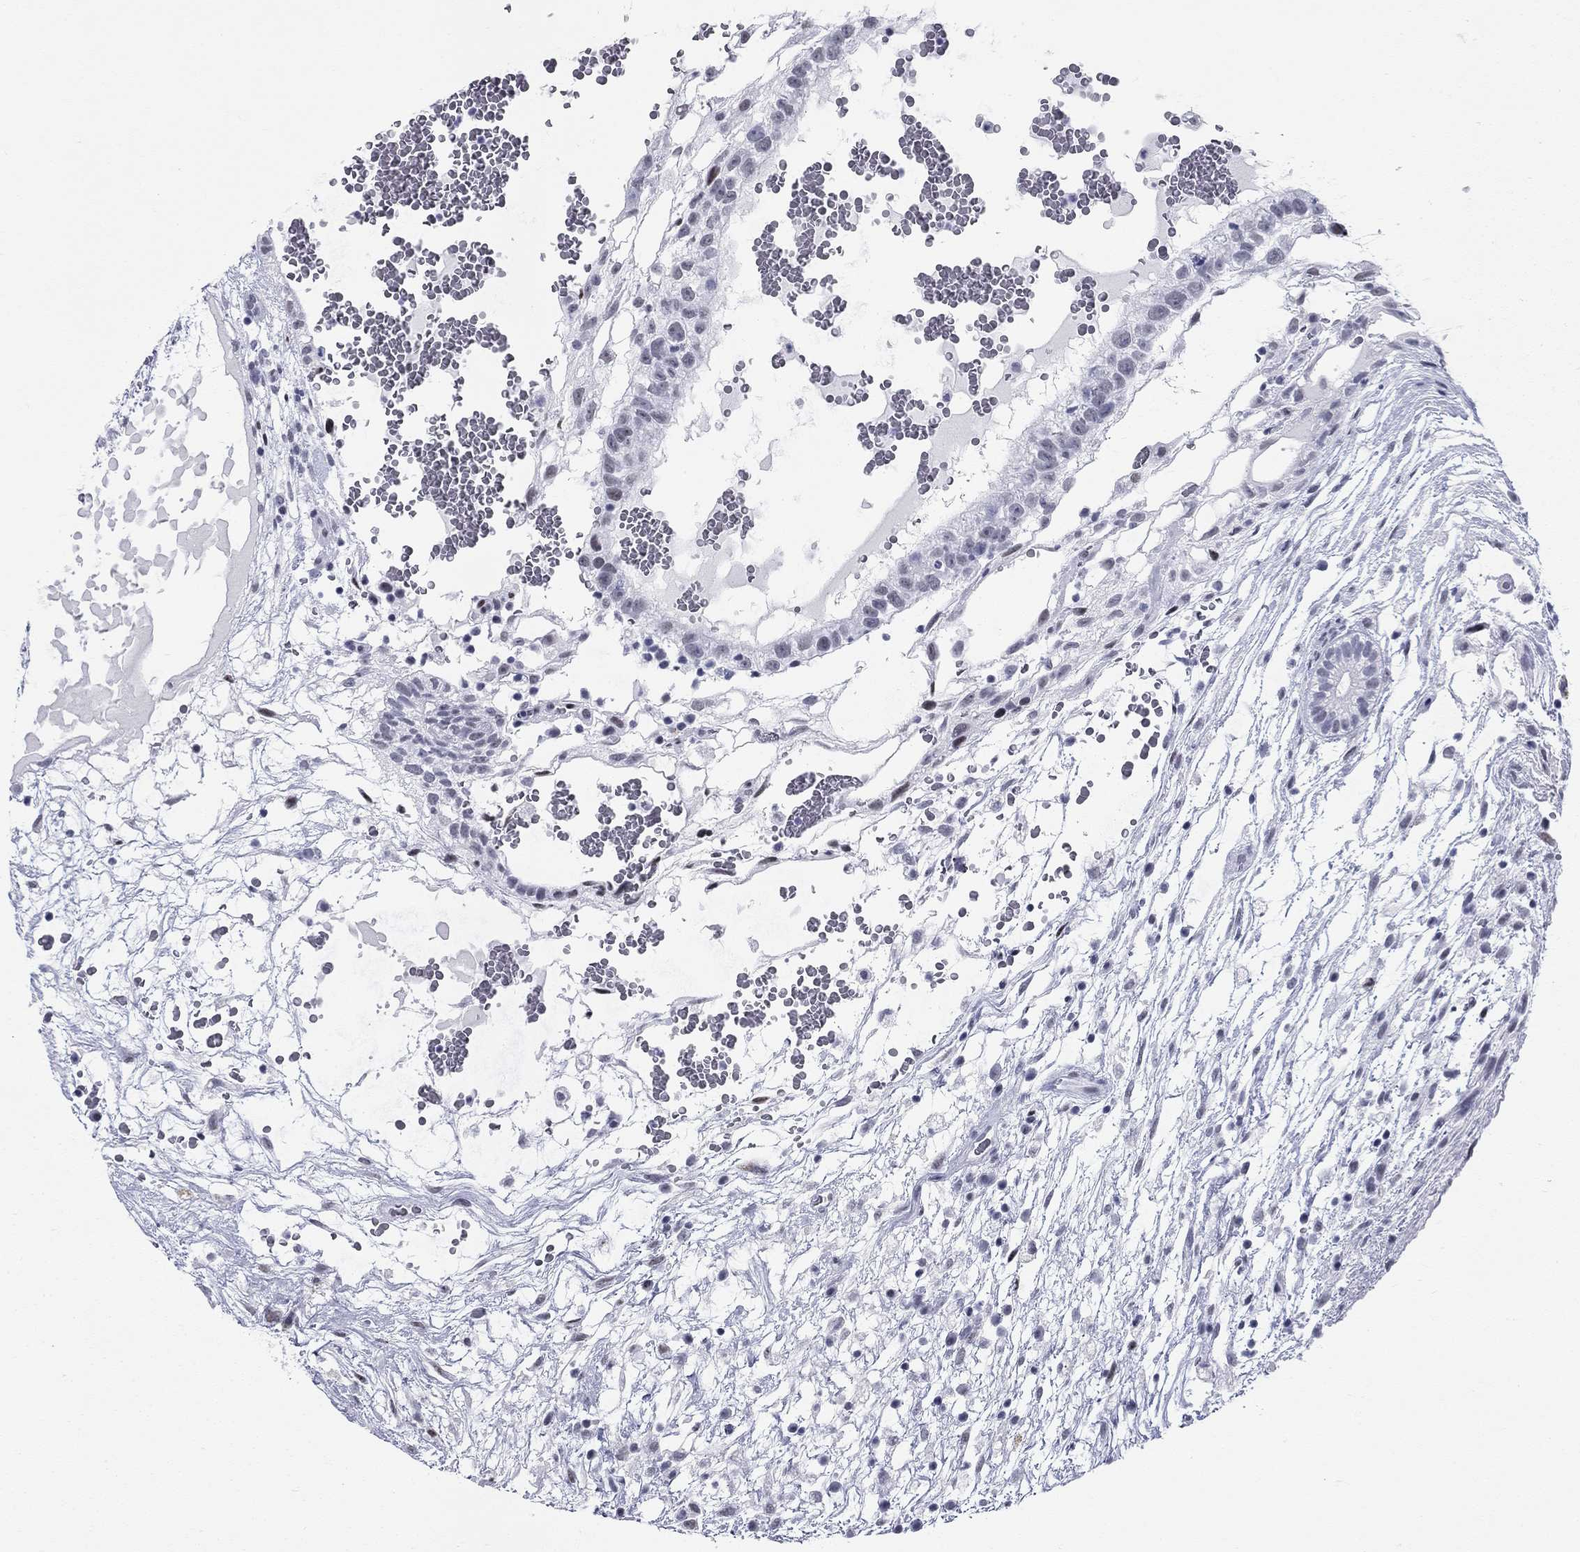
{"staining": {"intensity": "negative", "quantity": "none", "location": "none"}, "tissue": "testis cancer", "cell_type": "Tumor cells", "image_type": "cancer", "snomed": [{"axis": "morphology", "description": "Normal tissue, NOS"}, {"axis": "morphology", "description": "Carcinoma, Embryonal, NOS"}, {"axis": "topography", "description": "Testis"}], "caption": "Micrograph shows no significant protein expression in tumor cells of testis embryonal carcinoma.", "gene": "ASF1B", "patient": {"sex": "male", "age": 32}}